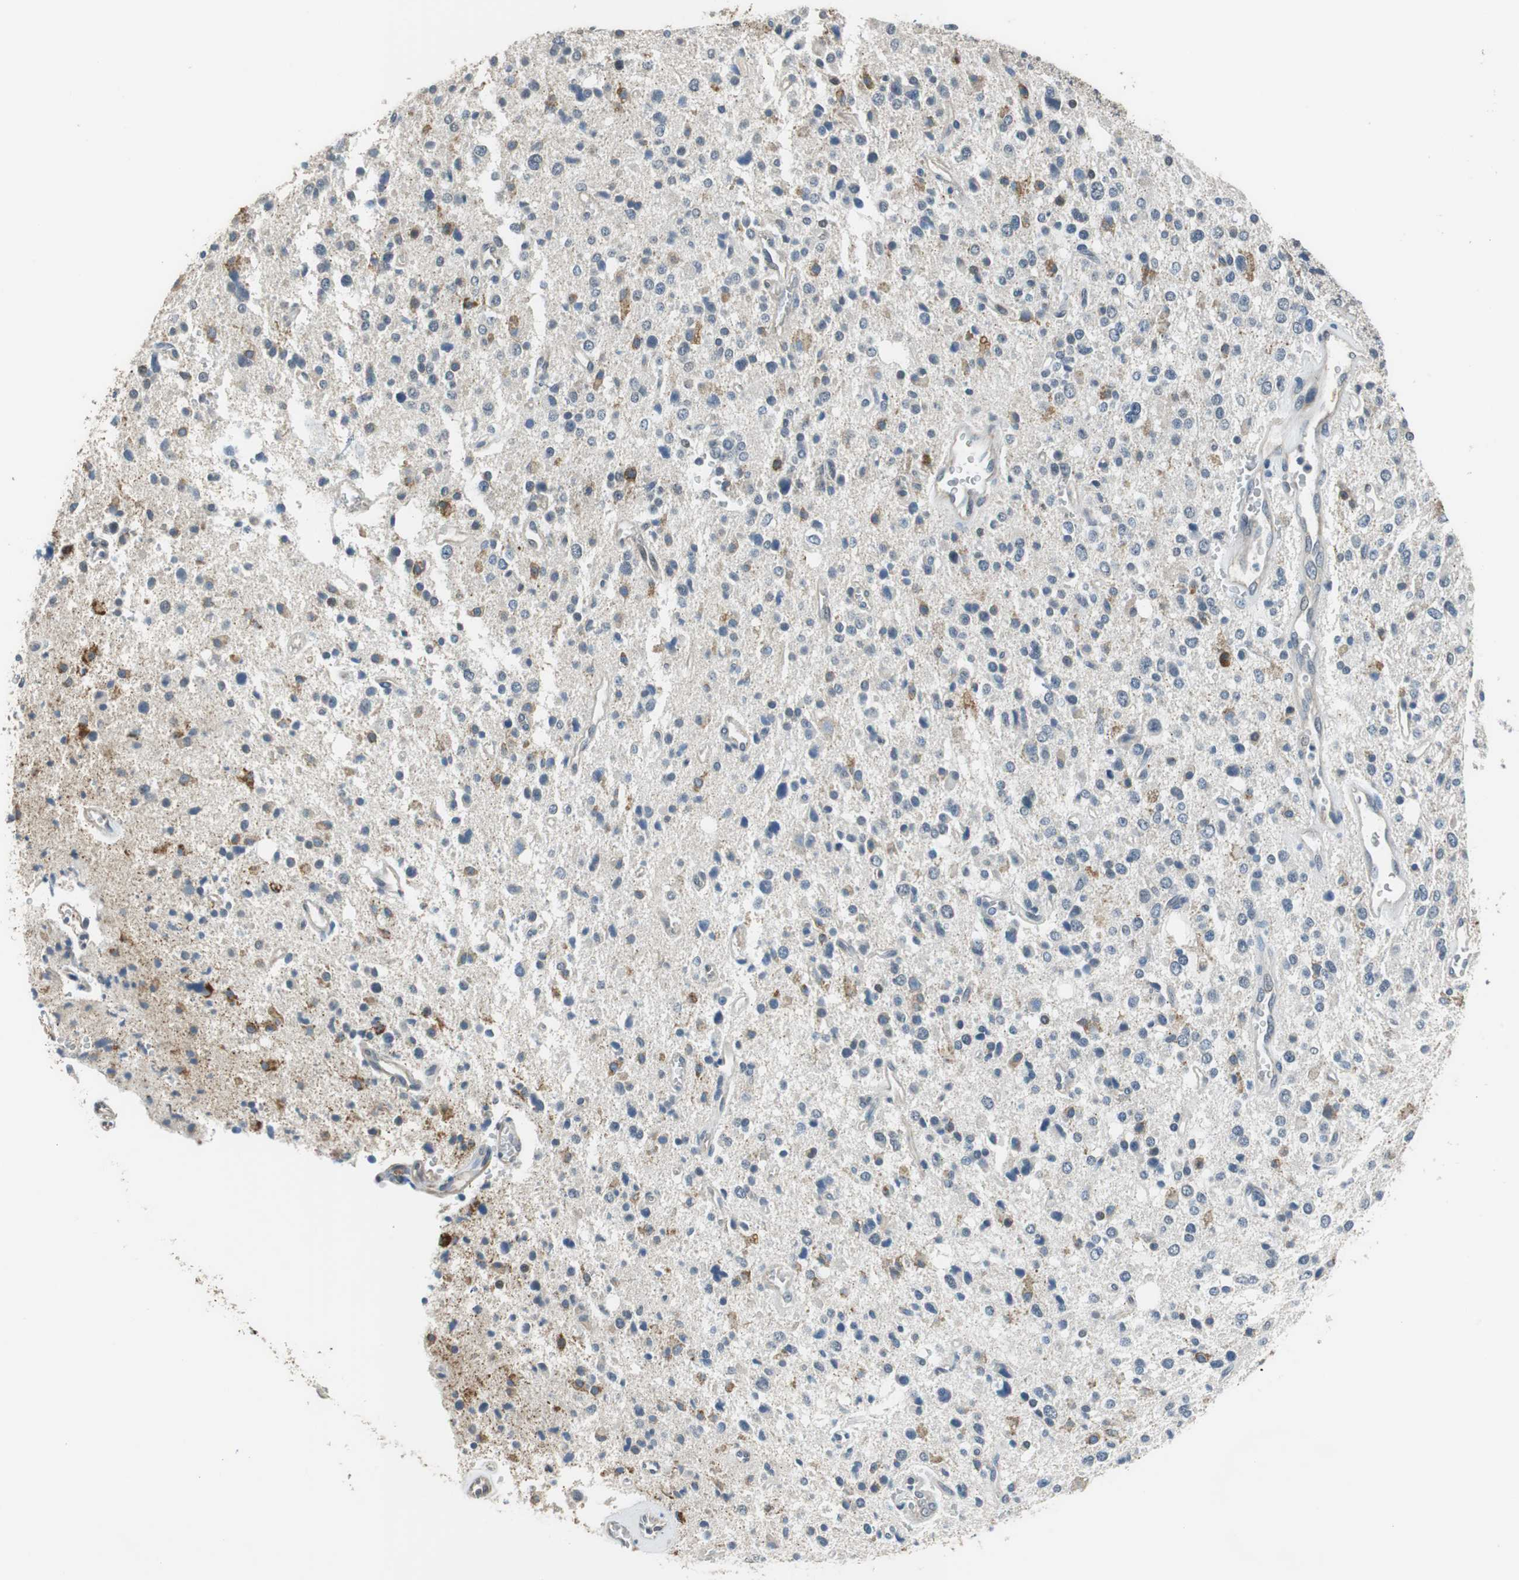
{"staining": {"intensity": "moderate", "quantity": "<25%", "location": "cytoplasmic/membranous"}, "tissue": "glioma", "cell_type": "Tumor cells", "image_type": "cancer", "snomed": [{"axis": "morphology", "description": "Glioma, malignant, High grade"}, {"axis": "topography", "description": "Brain"}], "caption": "Brown immunohistochemical staining in human glioma reveals moderate cytoplasmic/membranous expression in approximately <25% of tumor cells.", "gene": "ALDH4A1", "patient": {"sex": "male", "age": 47}}